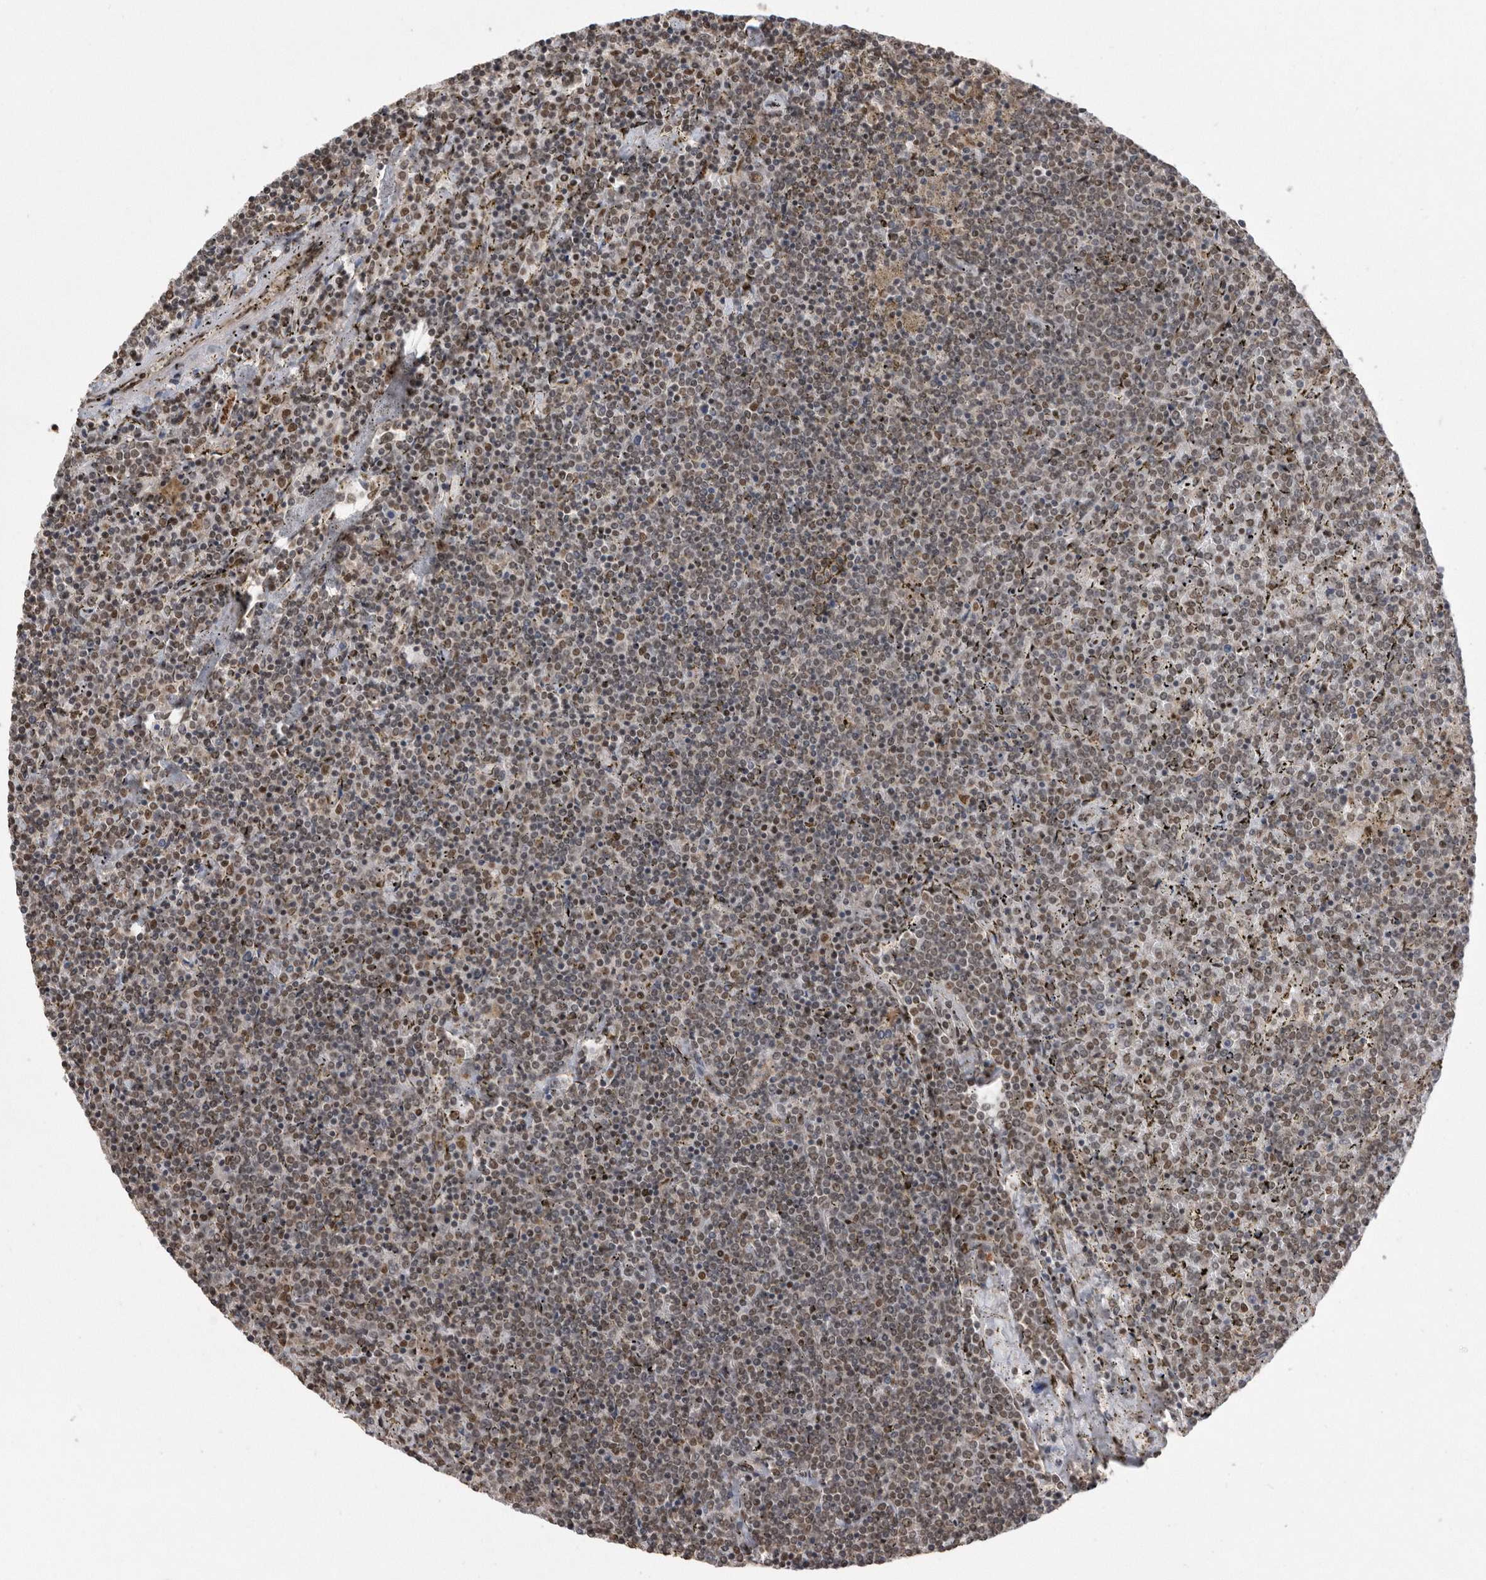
{"staining": {"intensity": "moderate", "quantity": "25%-75%", "location": "nuclear"}, "tissue": "lymphoma", "cell_type": "Tumor cells", "image_type": "cancer", "snomed": [{"axis": "morphology", "description": "Malignant lymphoma, non-Hodgkin's type, Low grade"}, {"axis": "topography", "description": "Spleen"}], "caption": "The micrograph shows a brown stain indicating the presence of a protein in the nuclear of tumor cells in lymphoma.", "gene": "TDRD3", "patient": {"sex": "female", "age": 19}}